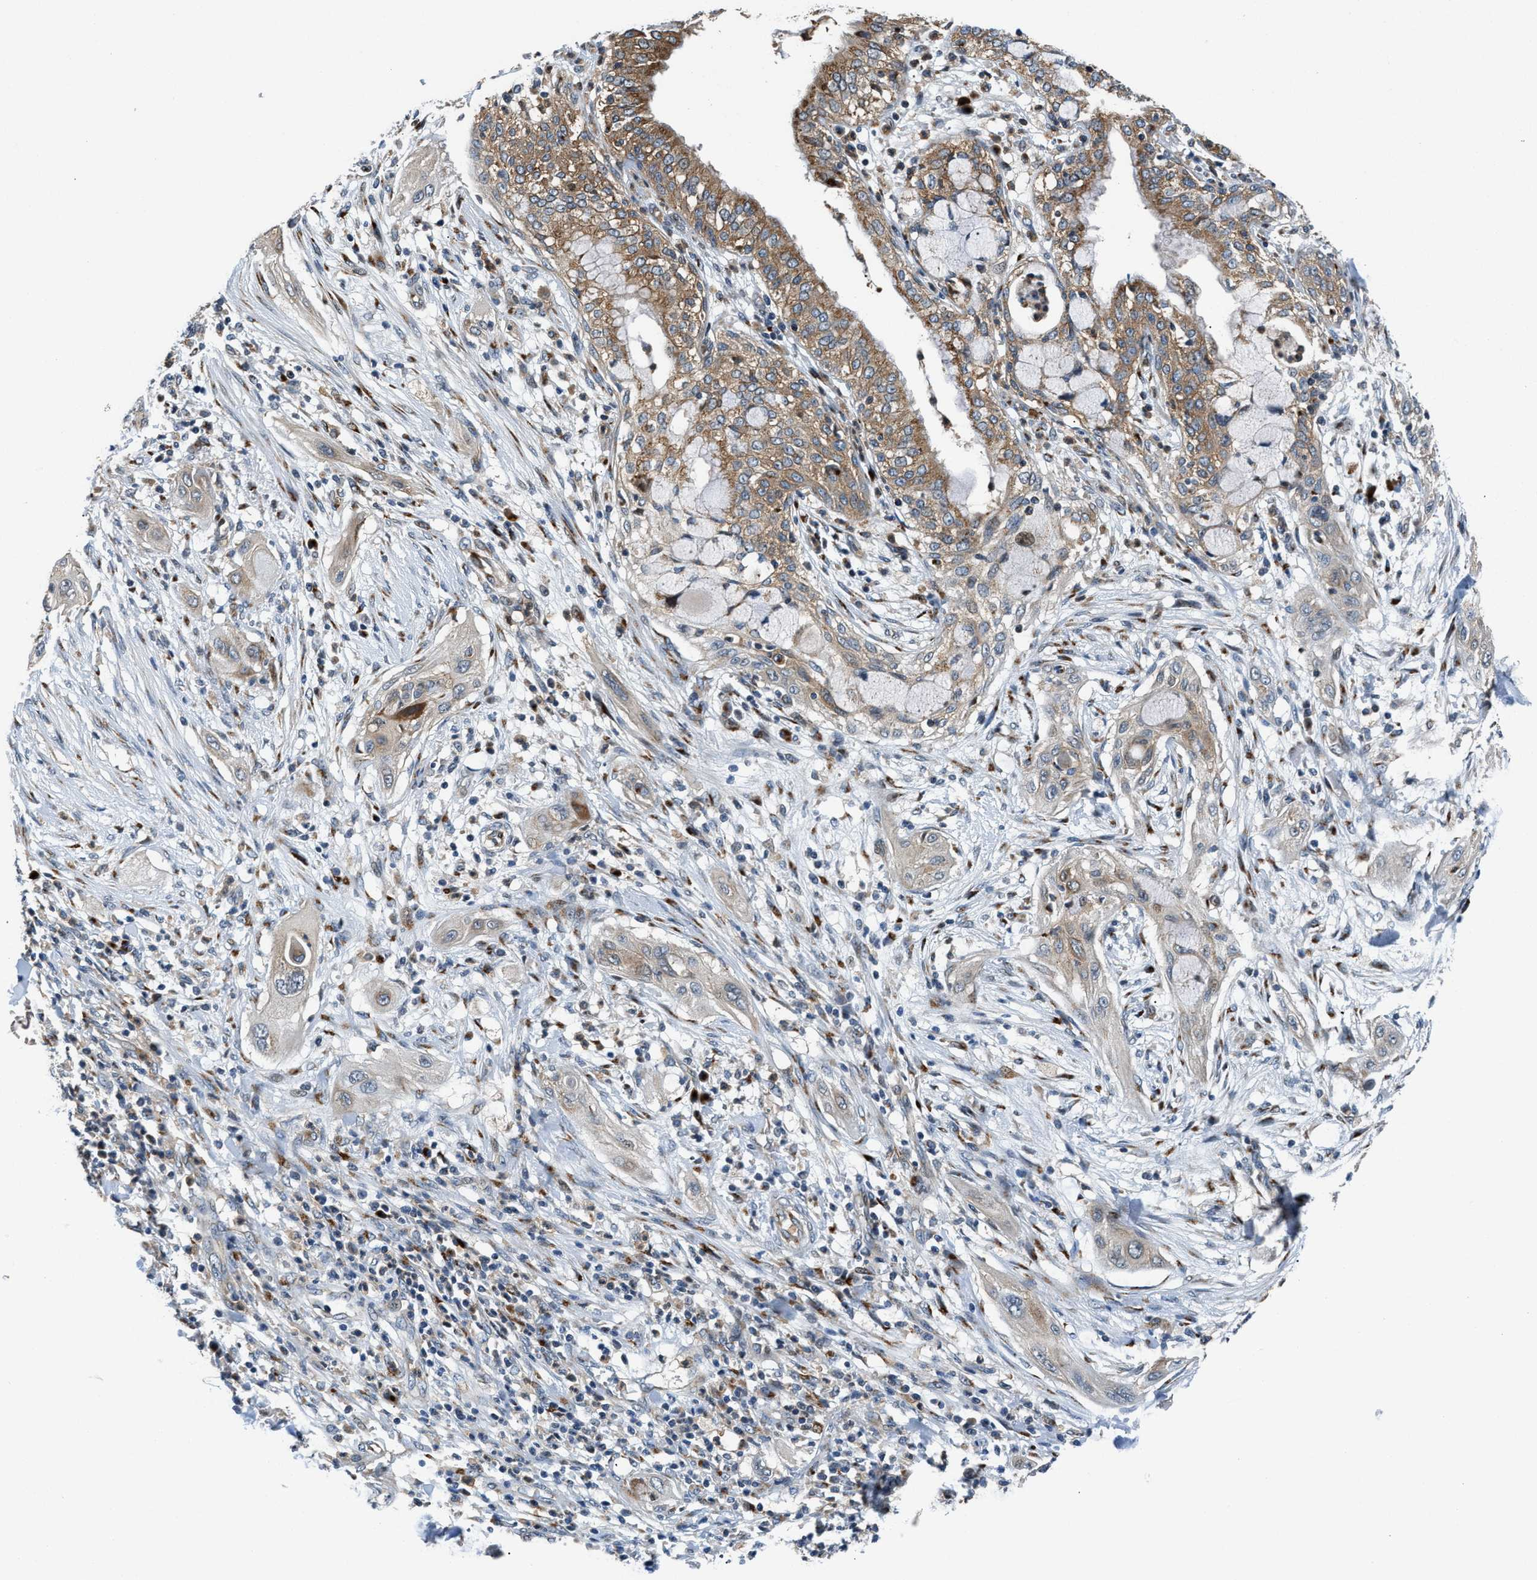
{"staining": {"intensity": "weak", "quantity": ">75%", "location": "cytoplasmic/membranous"}, "tissue": "lung cancer", "cell_type": "Tumor cells", "image_type": "cancer", "snomed": [{"axis": "morphology", "description": "Squamous cell carcinoma, NOS"}, {"axis": "topography", "description": "Lung"}], "caption": "The immunohistochemical stain highlights weak cytoplasmic/membranous expression in tumor cells of lung squamous cell carcinoma tissue. The staining was performed using DAB, with brown indicating positive protein expression. Nuclei are stained blue with hematoxylin.", "gene": "FUT8", "patient": {"sex": "female", "age": 47}}